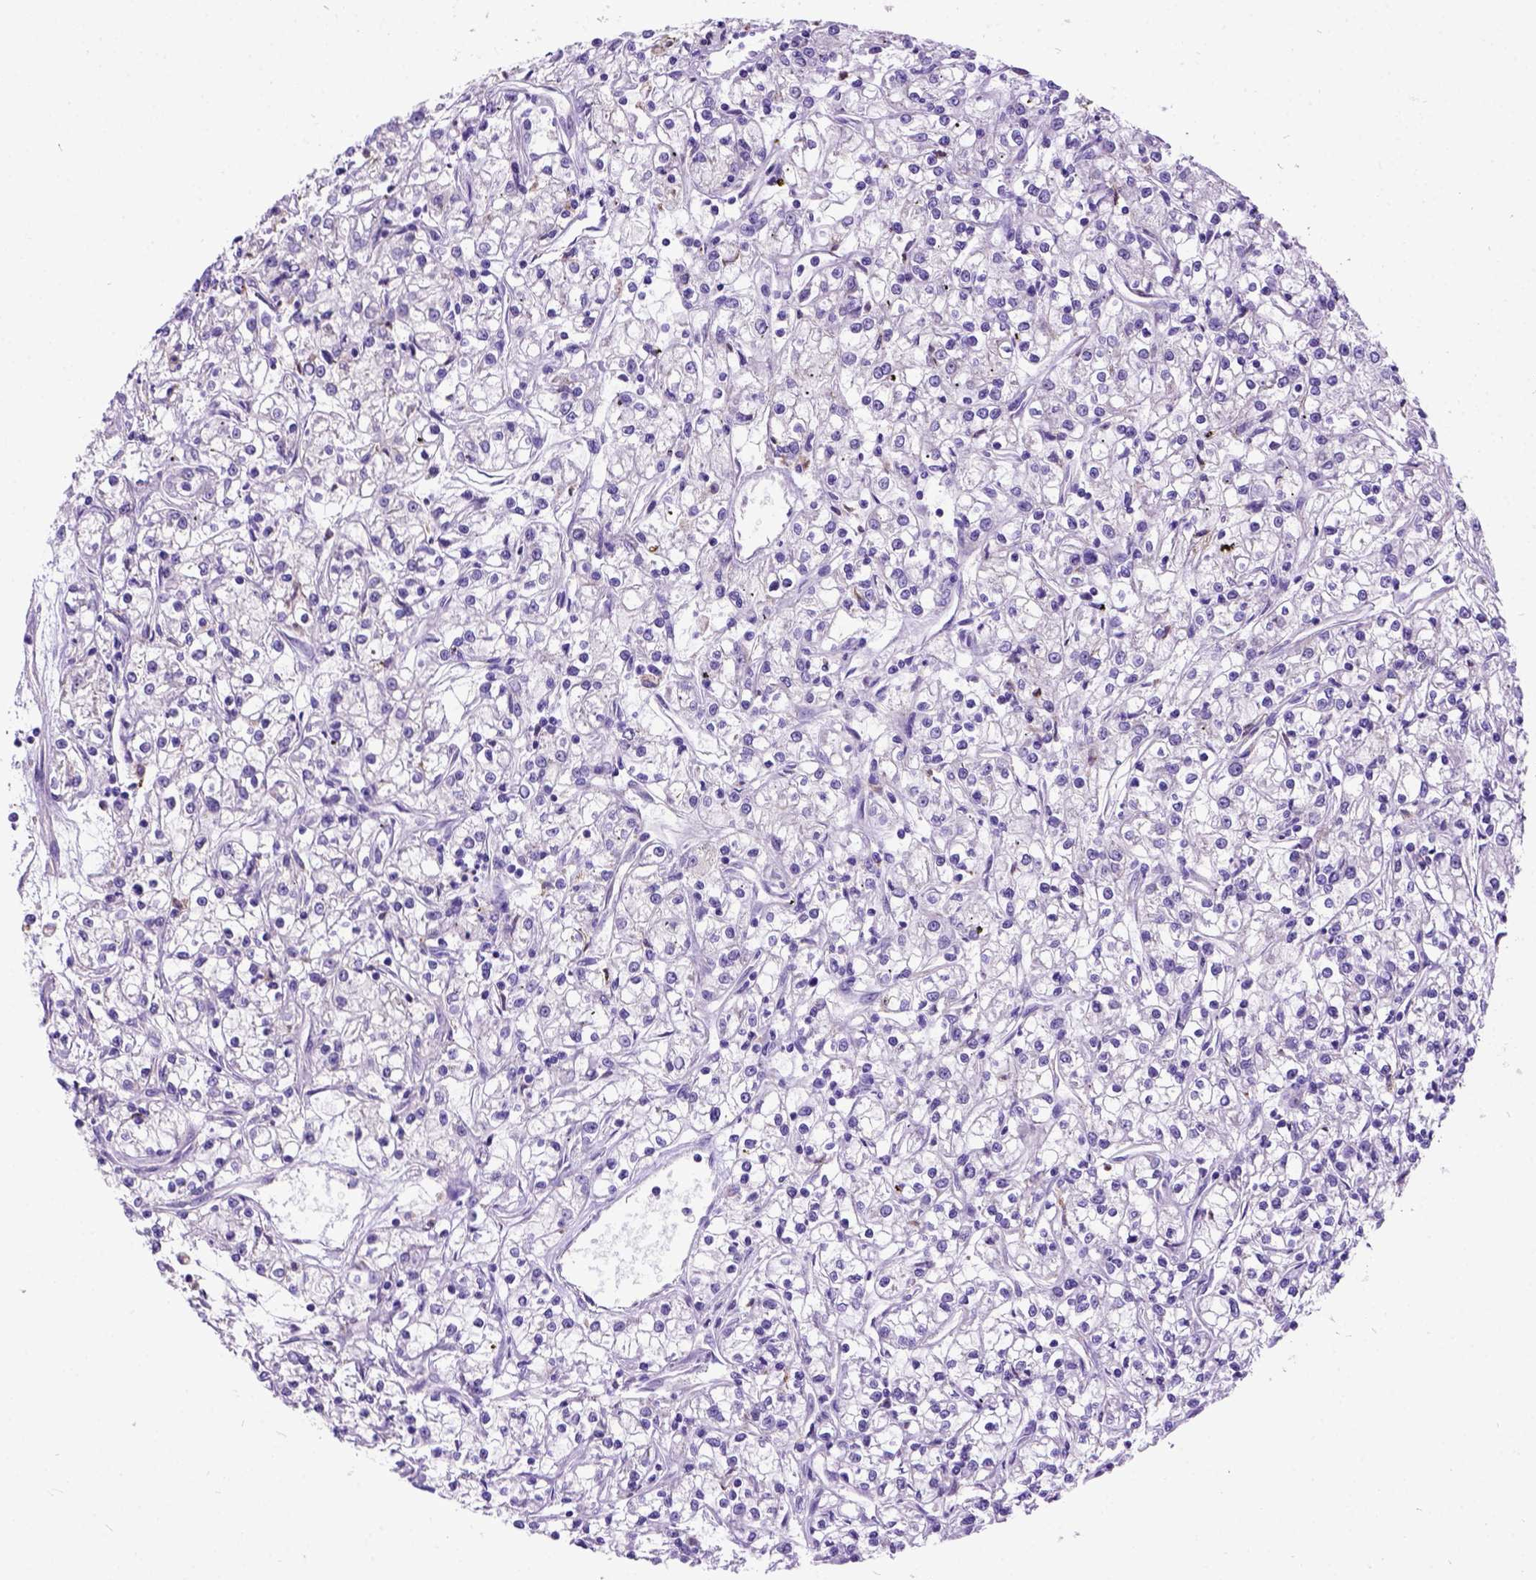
{"staining": {"intensity": "negative", "quantity": "none", "location": "none"}, "tissue": "renal cancer", "cell_type": "Tumor cells", "image_type": "cancer", "snomed": [{"axis": "morphology", "description": "Adenocarcinoma, NOS"}, {"axis": "topography", "description": "Kidney"}], "caption": "Renal adenocarcinoma was stained to show a protein in brown. There is no significant positivity in tumor cells.", "gene": "CFAP54", "patient": {"sex": "female", "age": 59}}